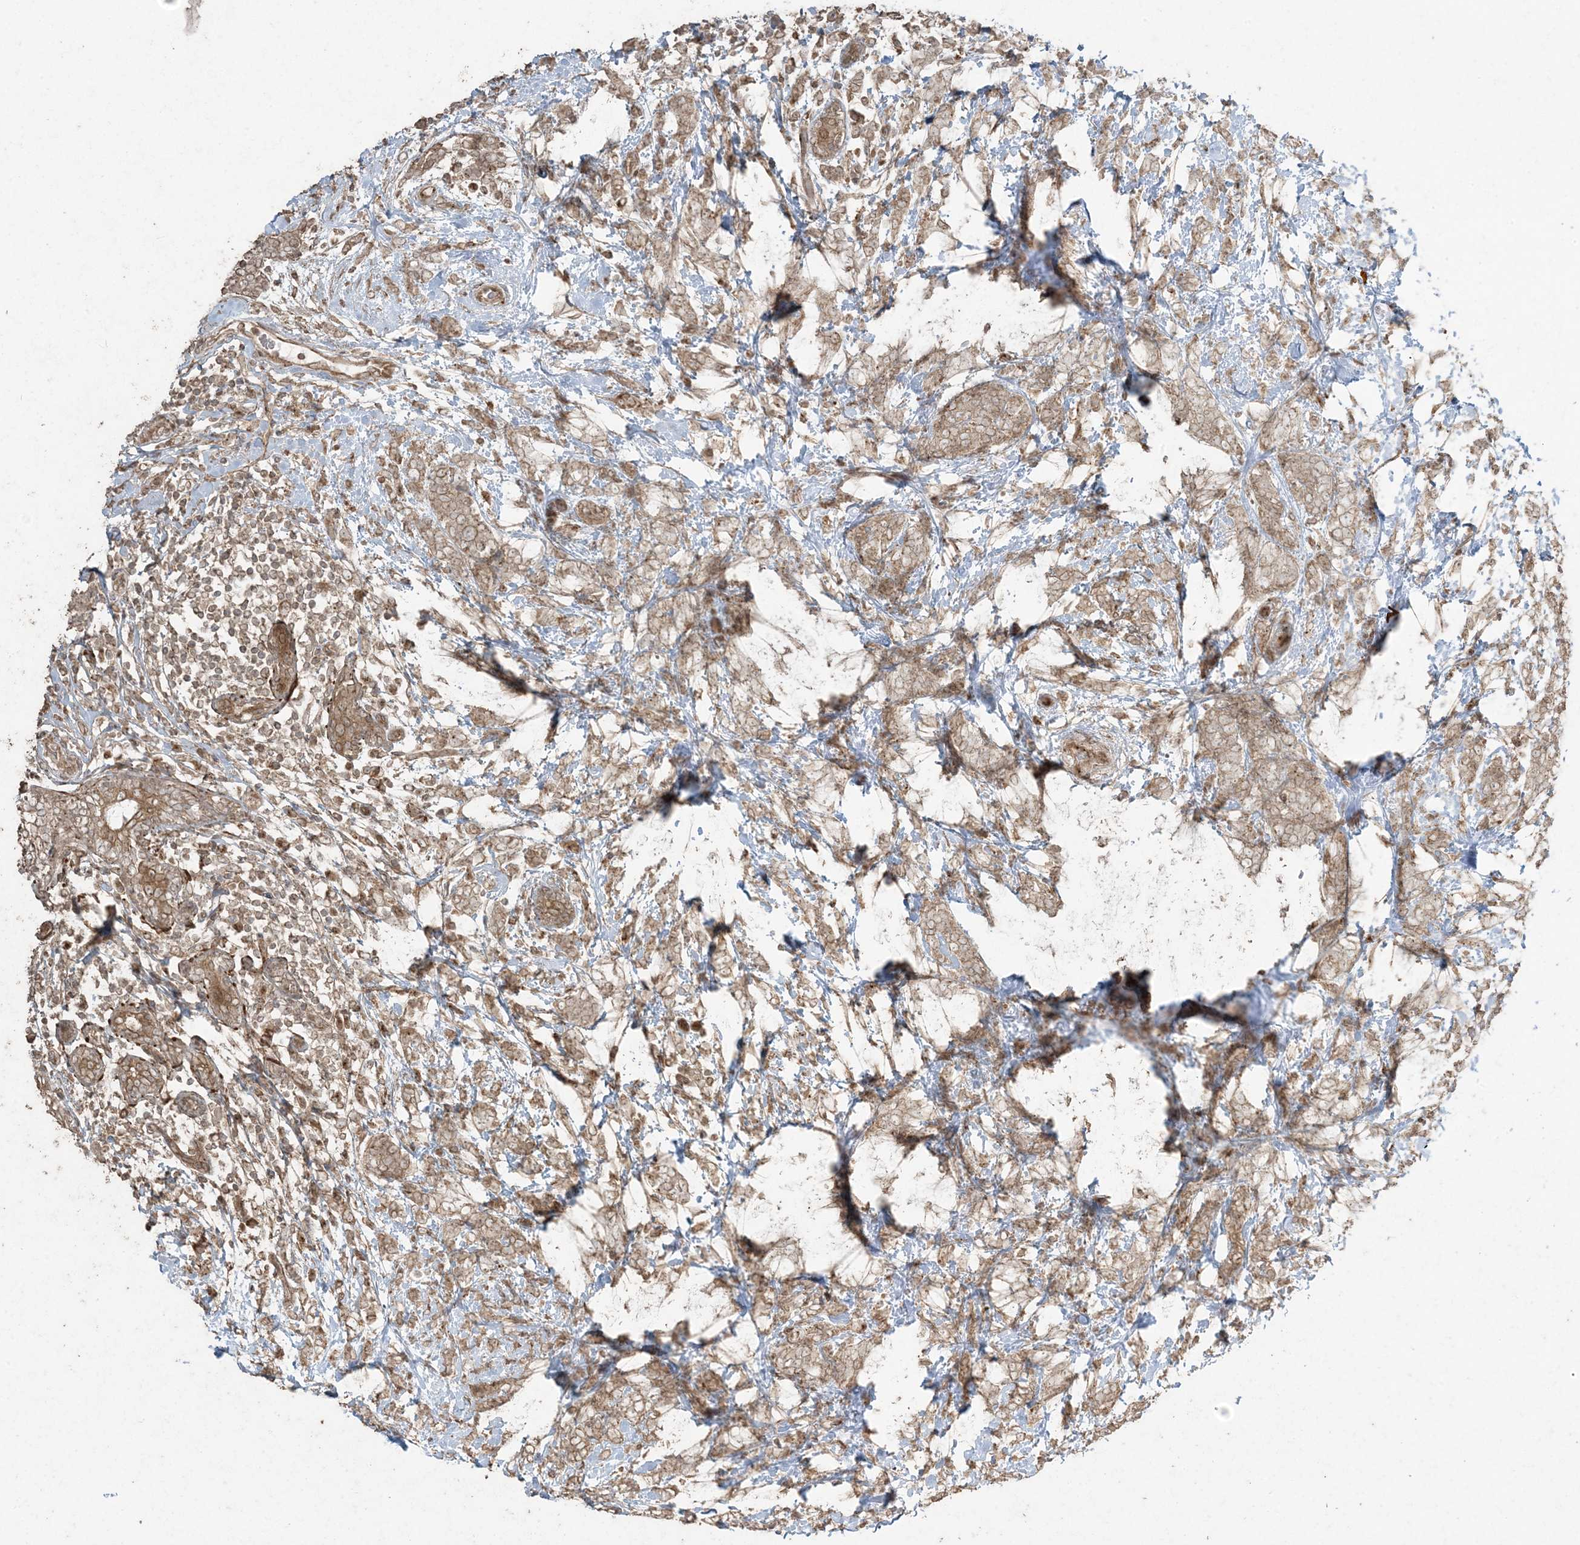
{"staining": {"intensity": "moderate", "quantity": ">75%", "location": "cytoplasmic/membranous"}, "tissue": "breast cancer", "cell_type": "Tumor cells", "image_type": "cancer", "snomed": [{"axis": "morphology", "description": "Lobular carcinoma"}, {"axis": "topography", "description": "Breast"}], "caption": "About >75% of tumor cells in breast cancer display moderate cytoplasmic/membranous protein expression as visualized by brown immunohistochemical staining.", "gene": "DDX19B", "patient": {"sex": "female", "age": 58}}